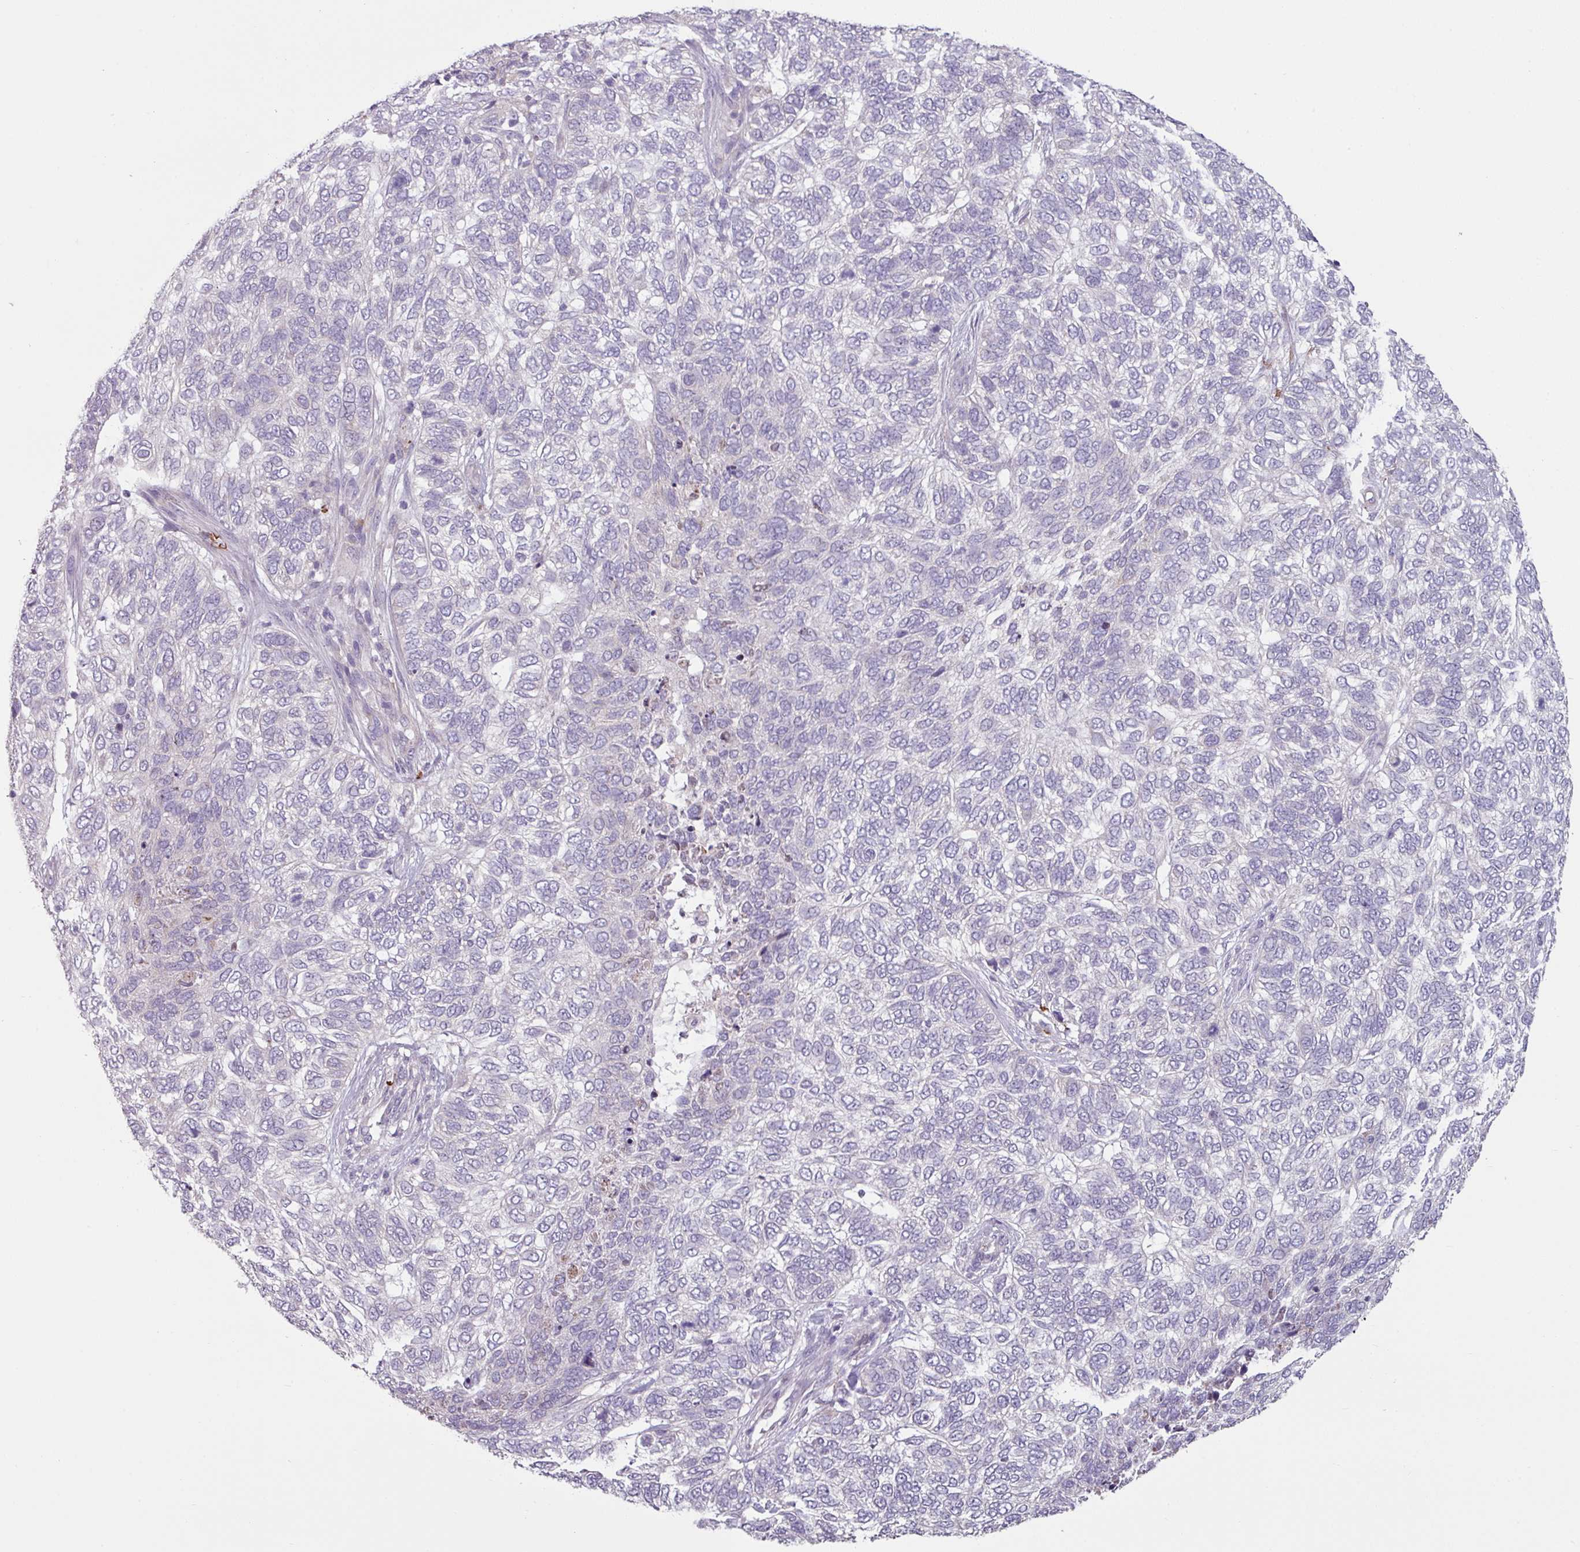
{"staining": {"intensity": "negative", "quantity": "none", "location": "none"}, "tissue": "skin cancer", "cell_type": "Tumor cells", "image_type": "cancer", "snomed": [{"axis": "morphology", "description": "Basal cell carcinoma"}, {"axis": "topography", "description": "Skin"}], "caption": "An IHC photomicrograph of skin basal cell carcinoma is shown. There is no staining in tumor cells of skin basal cell carcinoma.", "gene": "MTMR14", "patient": {"sex": "female", "age": 65}}